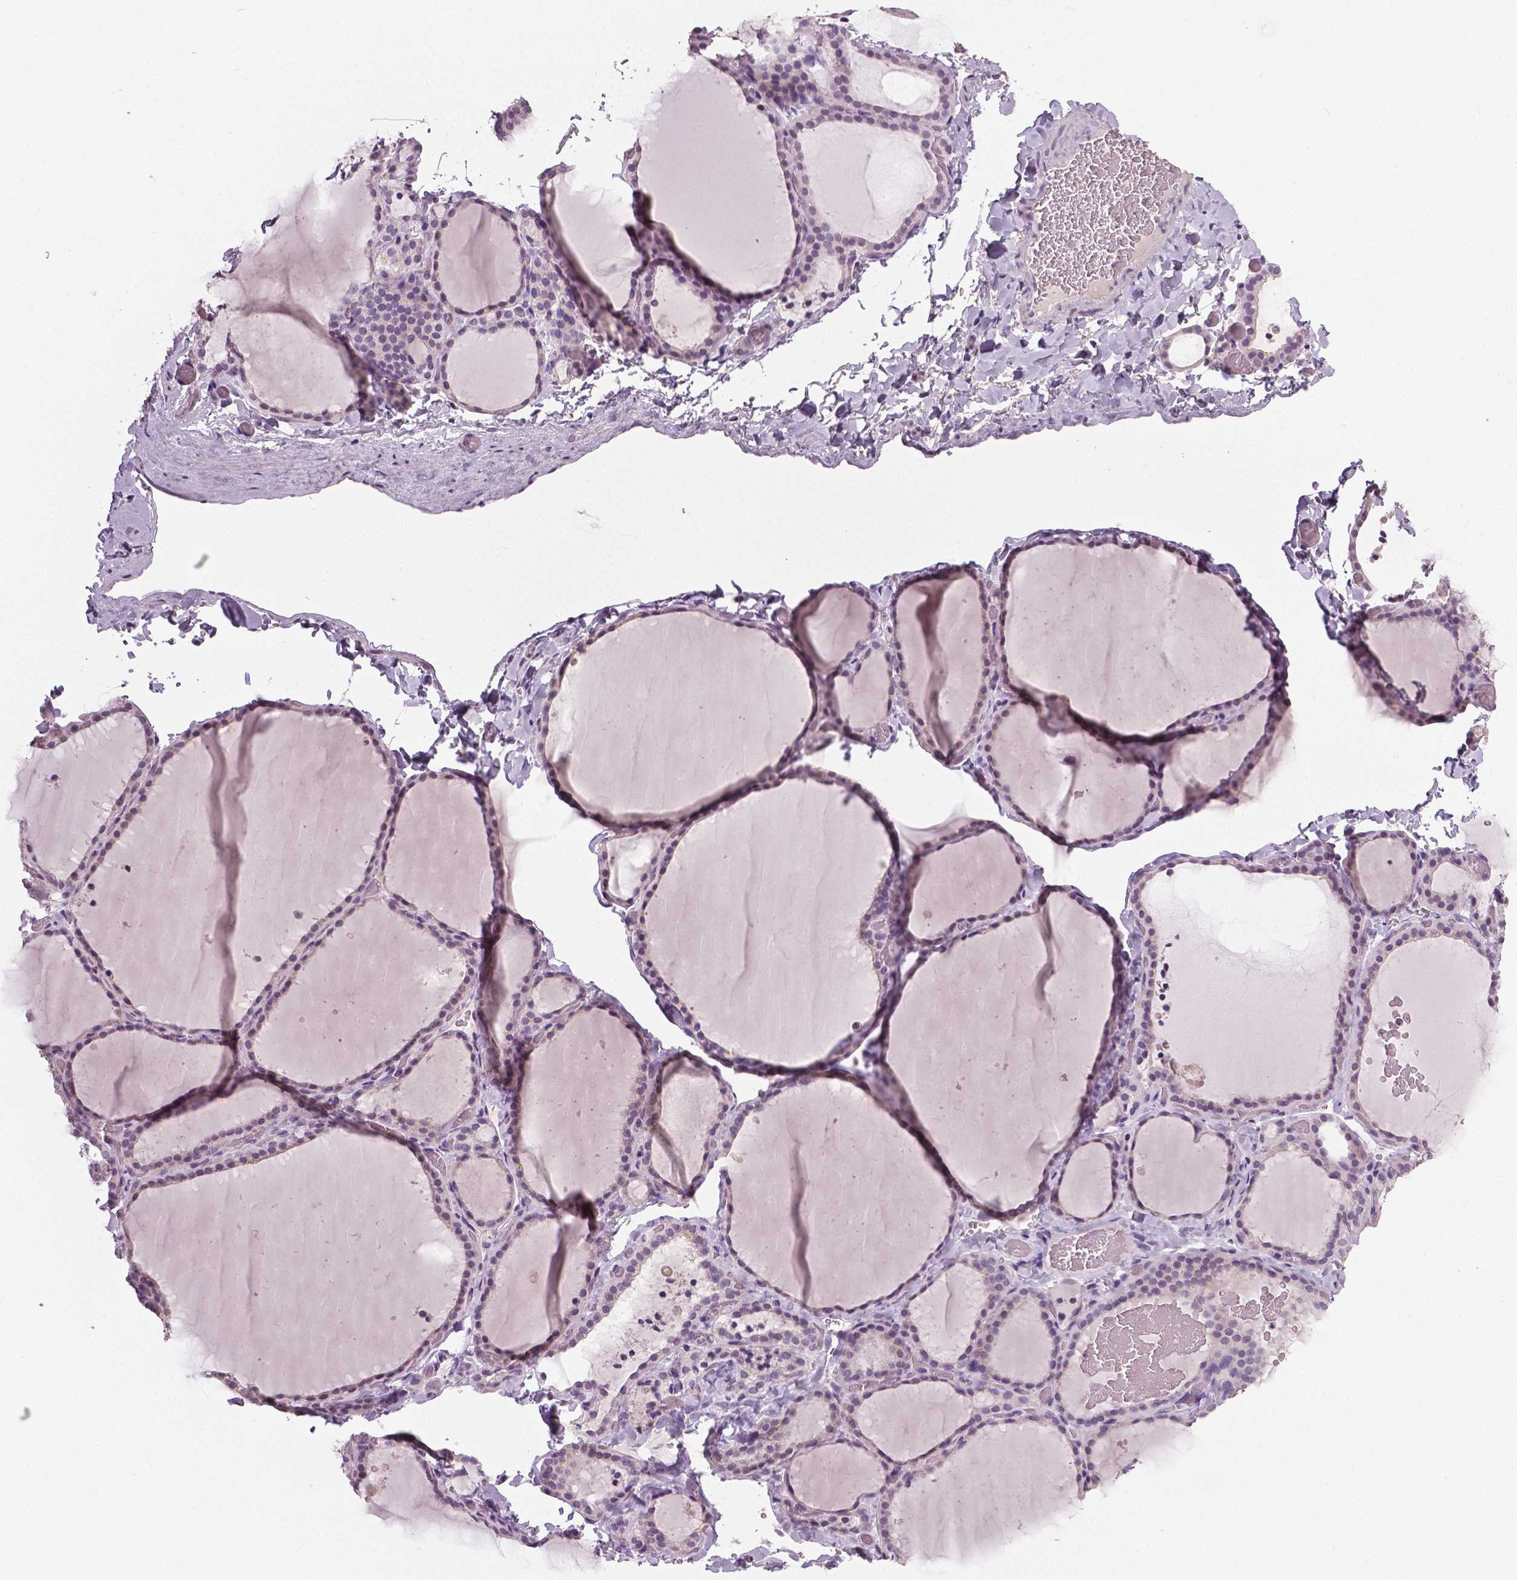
{"staining": {"intensity": "negative", "quantity": "none", "location": "none"}, "tissue": "thyroid gland", "cell_type": "Glandular cells", "image_type": "normal", "snomed": [{"axis": "morphology", "description": "Normal tissue, NOS"}, {"axis": "topography", "description": "Thyroid gland"}], "caption": "Immunohistochemical staining of unremarkable thyroid gland exhibits no significant expression in glandular cells. The staining is performed using DAB brown chromogen with nuclei counter-stained in using hematoxylin.", "gene": "NECAB1", "patient": {"sex": "female", "age": 22}}